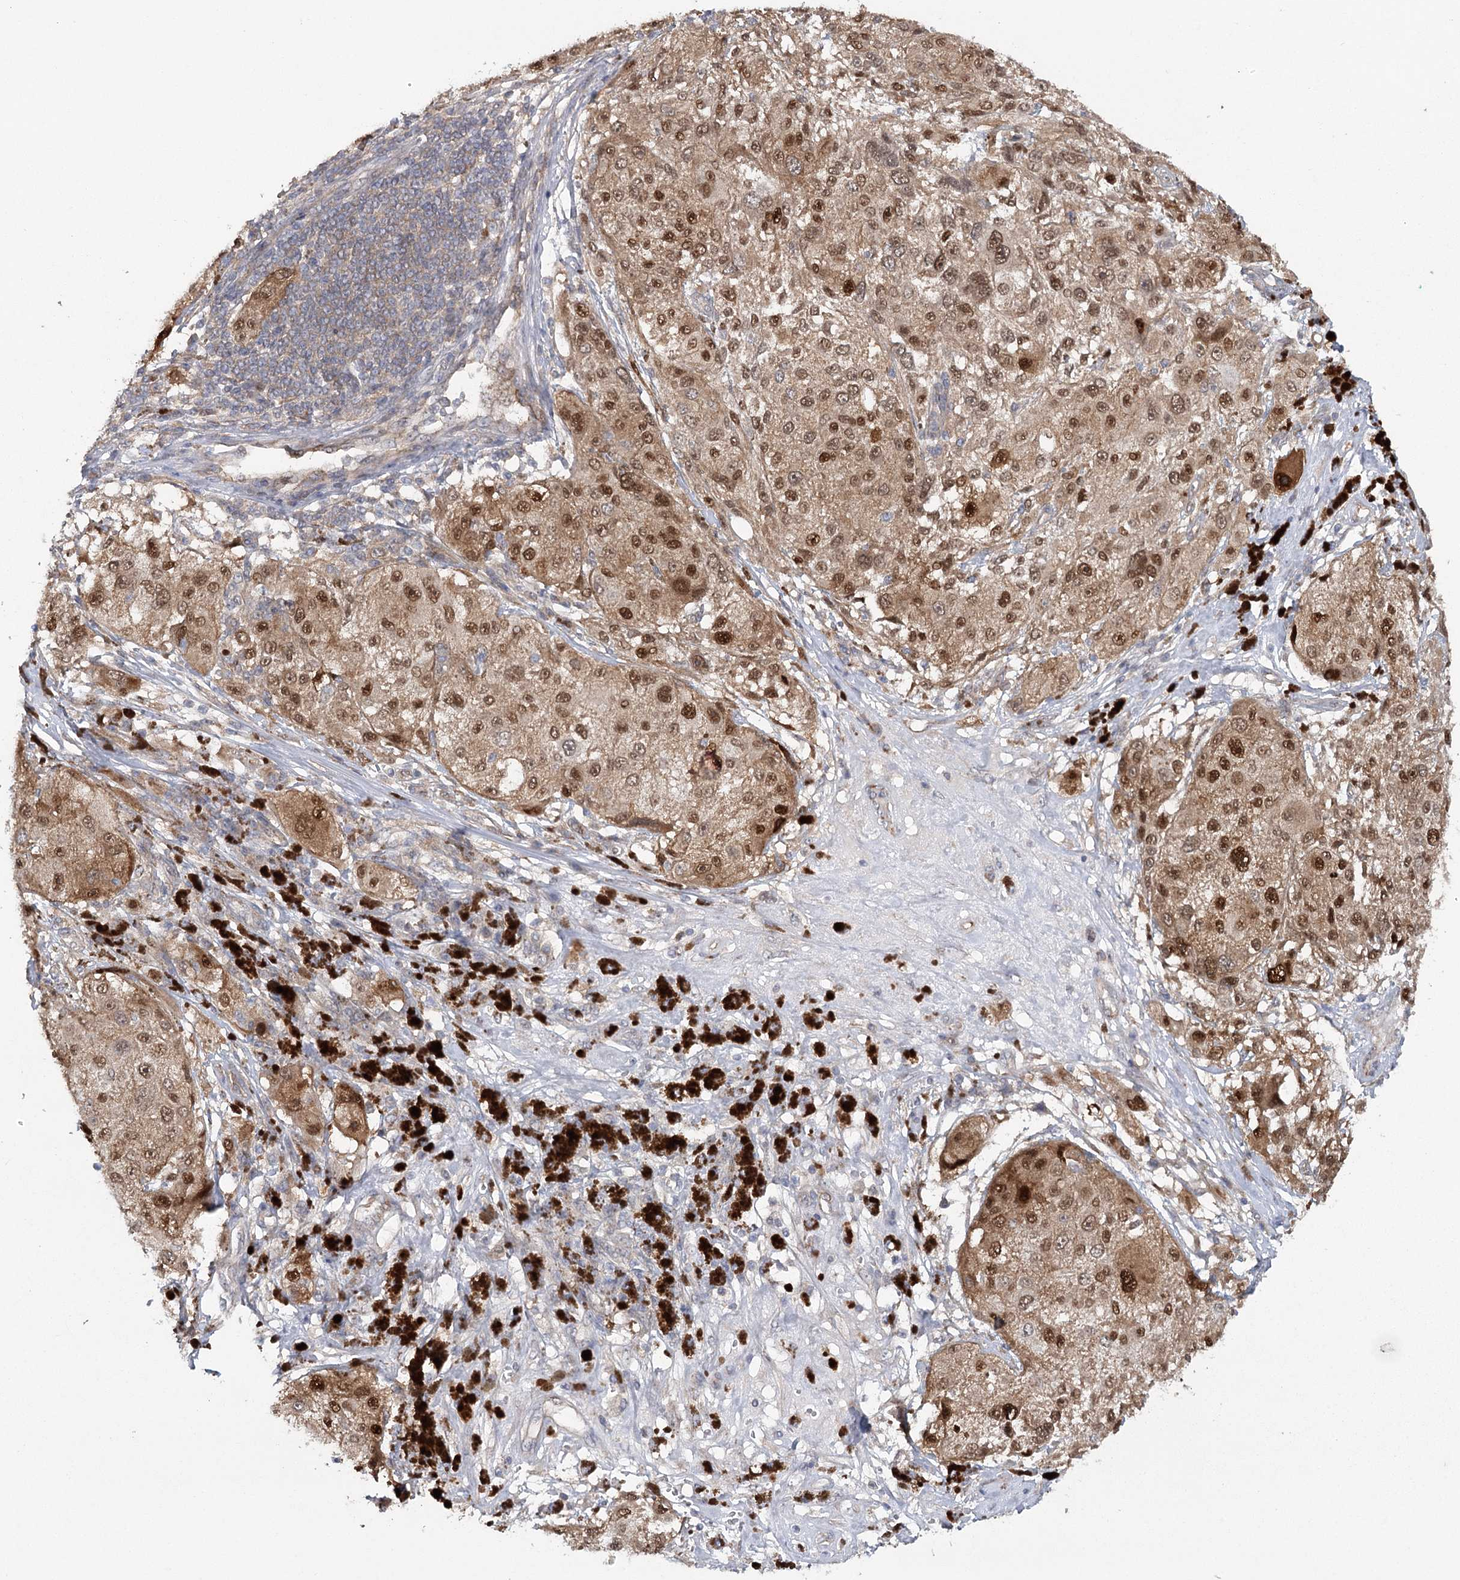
{"staining": {"intensity": "moderate", "quantity": ">75%", "location": "nuclear"}, "tissue": "melanoma", "cell_type": "Tumor cells", "image_type": "cancer", "snomed": [{"axis": "morphology", "description": "Necrosis, NOS"}, {"axis": "morphology", "description": "Malignant melanoma, NOS"}, {"axis": "topography", "description": "Skin"}], "caption": "Protein staining of melanoma tissue demonstrates moderate nuclear staining in about >75% of tumor cells.", "gene": "MAP3K13", "patient": {"sex": "female", "age": 87}}